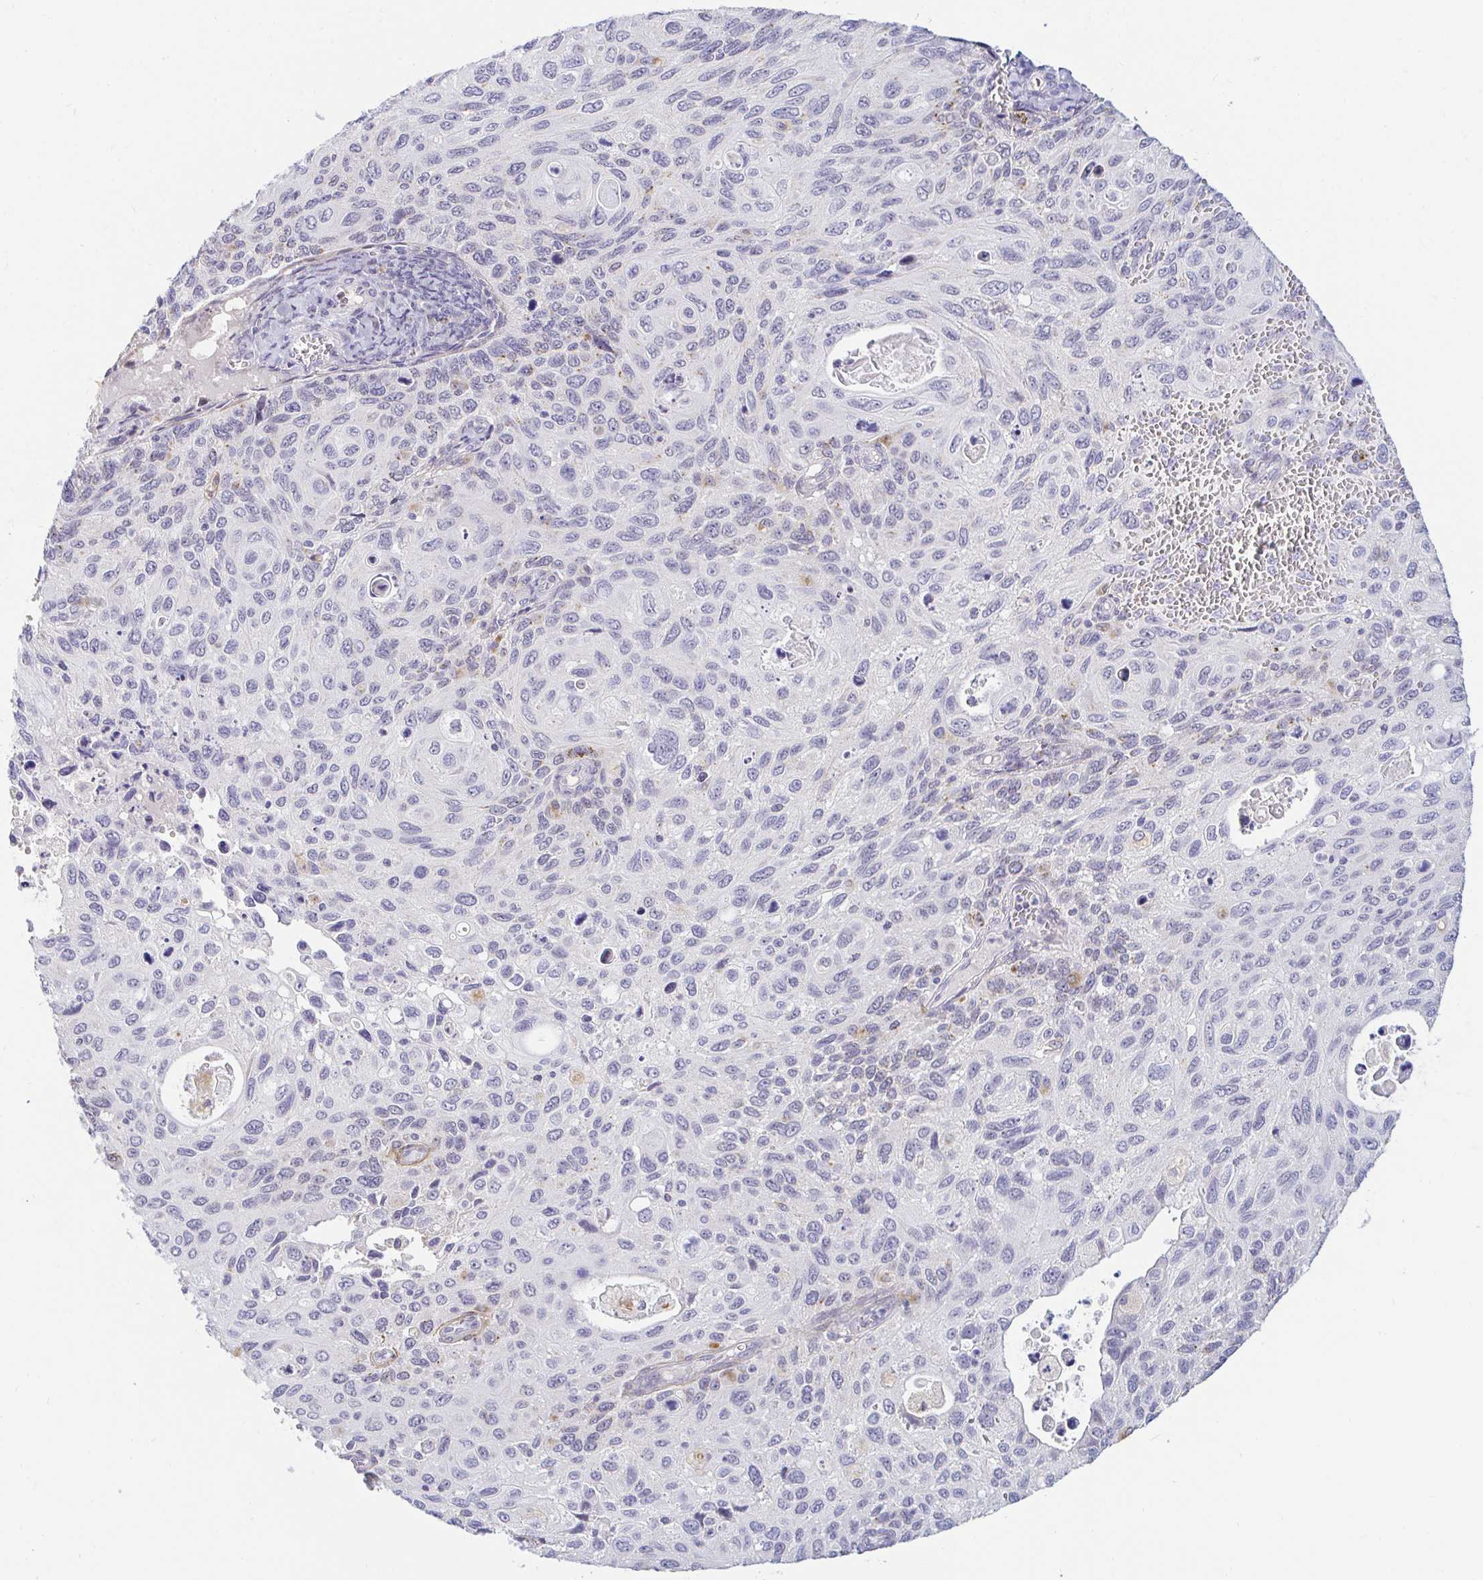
{"staining": {"intensity": "negative", "quantity": "none", "location": "none"}, "tissue": "cervical cancer", "cell_type": "Tumor cells", "image_type": "cancer", "snomed": [{"axis": "morphology", "description": "Squamous cell carcinoma, NOS"}, {"axis": "topography", "description": "Cervix"}], "caption": "The IHC histopathology image has no significant expression in tumor cells of squamous cell carcinoma (cervical) tissue.", "gene": "OR51D1", "patient": {"sex": "female", "age": 70}}